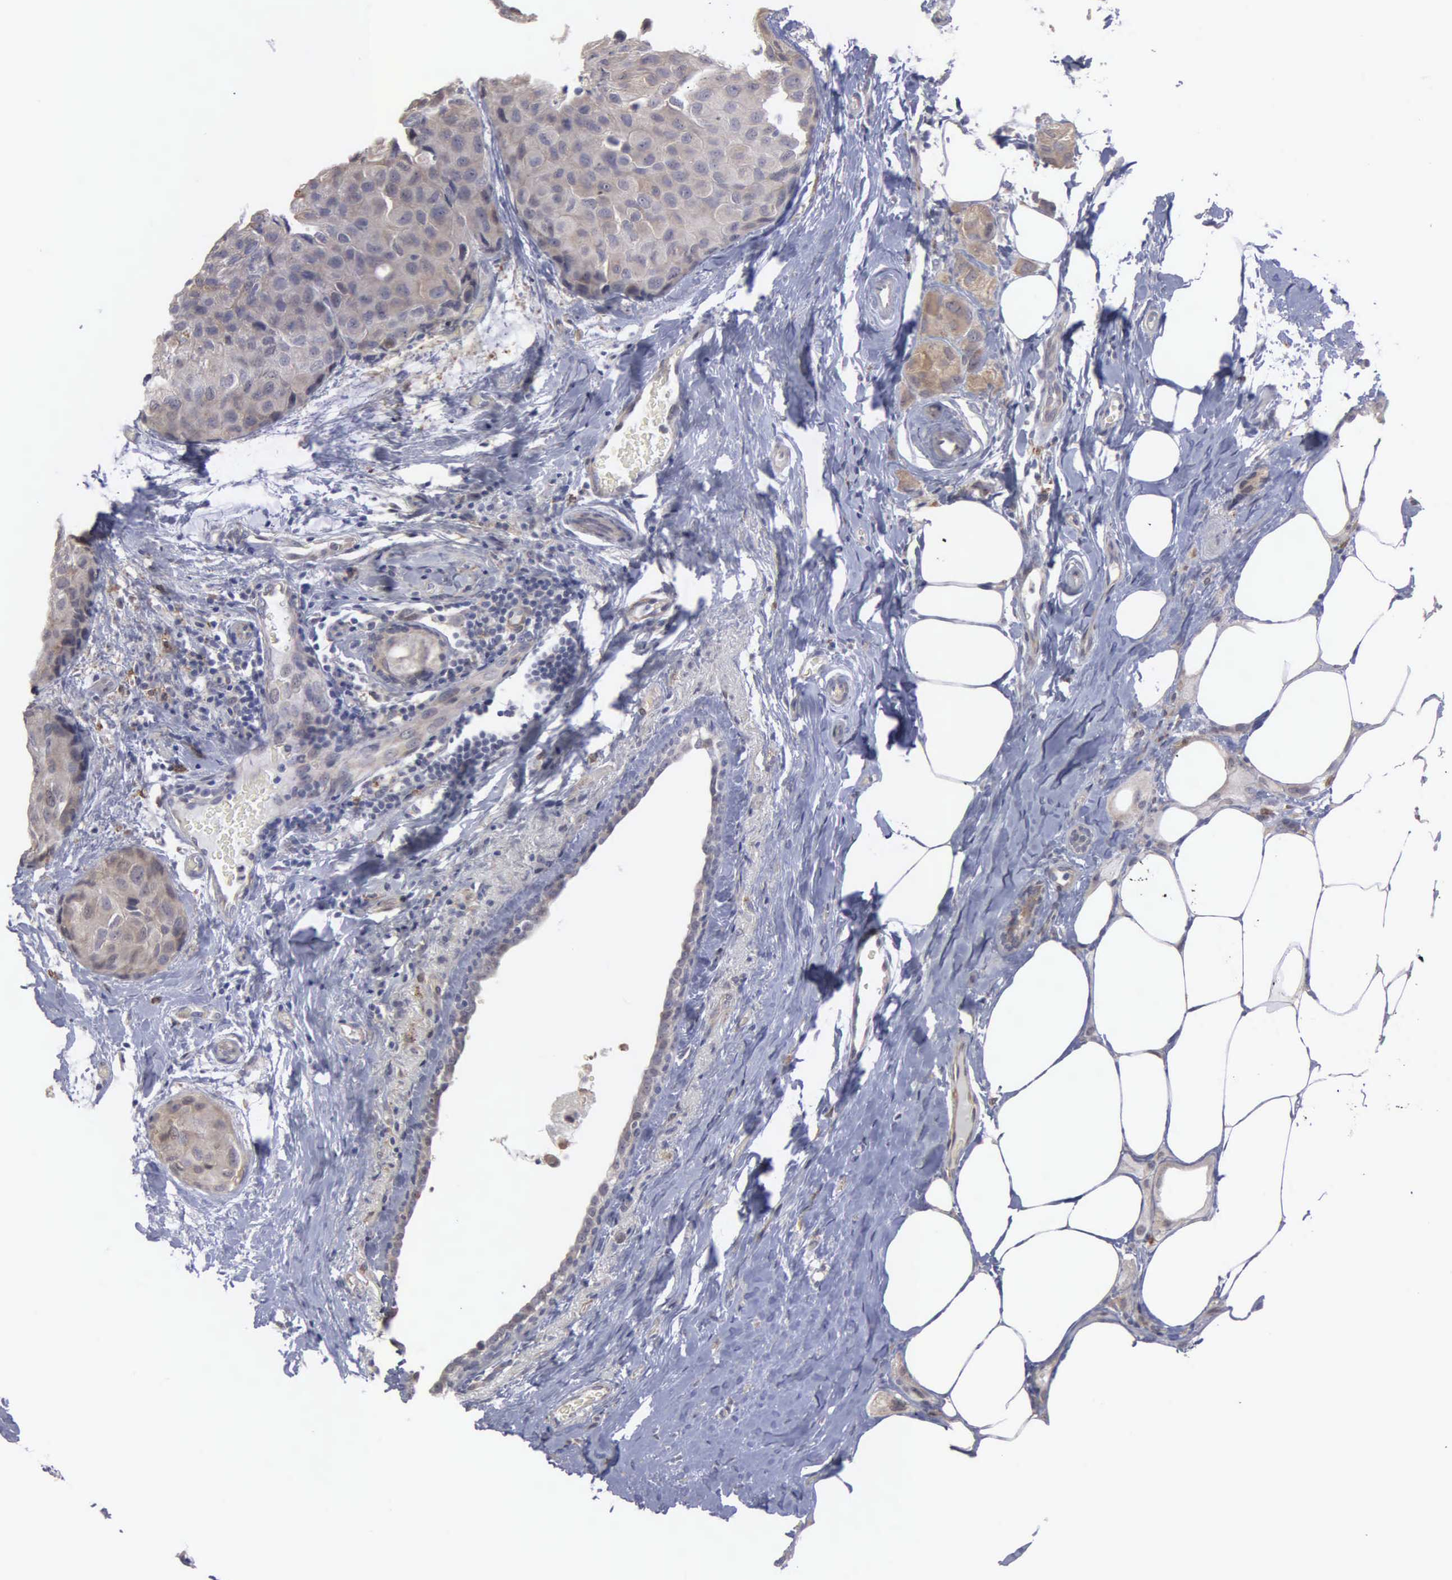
{"staining": {"intensity": "weak", "quantity": "25%-75%", "location": "cytoplasmic/membranous"}, "tissue": "breast cancer", "cell_type": "Tumor cells", "image_type": "cancer", "snomed": [{"axis": "morphology", "description": "Duct carcinoma"}, {"axis": "topography", "description": "Breast"}], "caption": "Protein expression analysis of breast cancer (intraductal carcinoma) exhibits weak cytoplasmic/membranous positivity in approximately 25%-75% of tumor cells. (Brightfield microscopy of DAB IHC at high magnification).", "gene": "LIN52", "patient": {"sex": "female", "age": 68}}